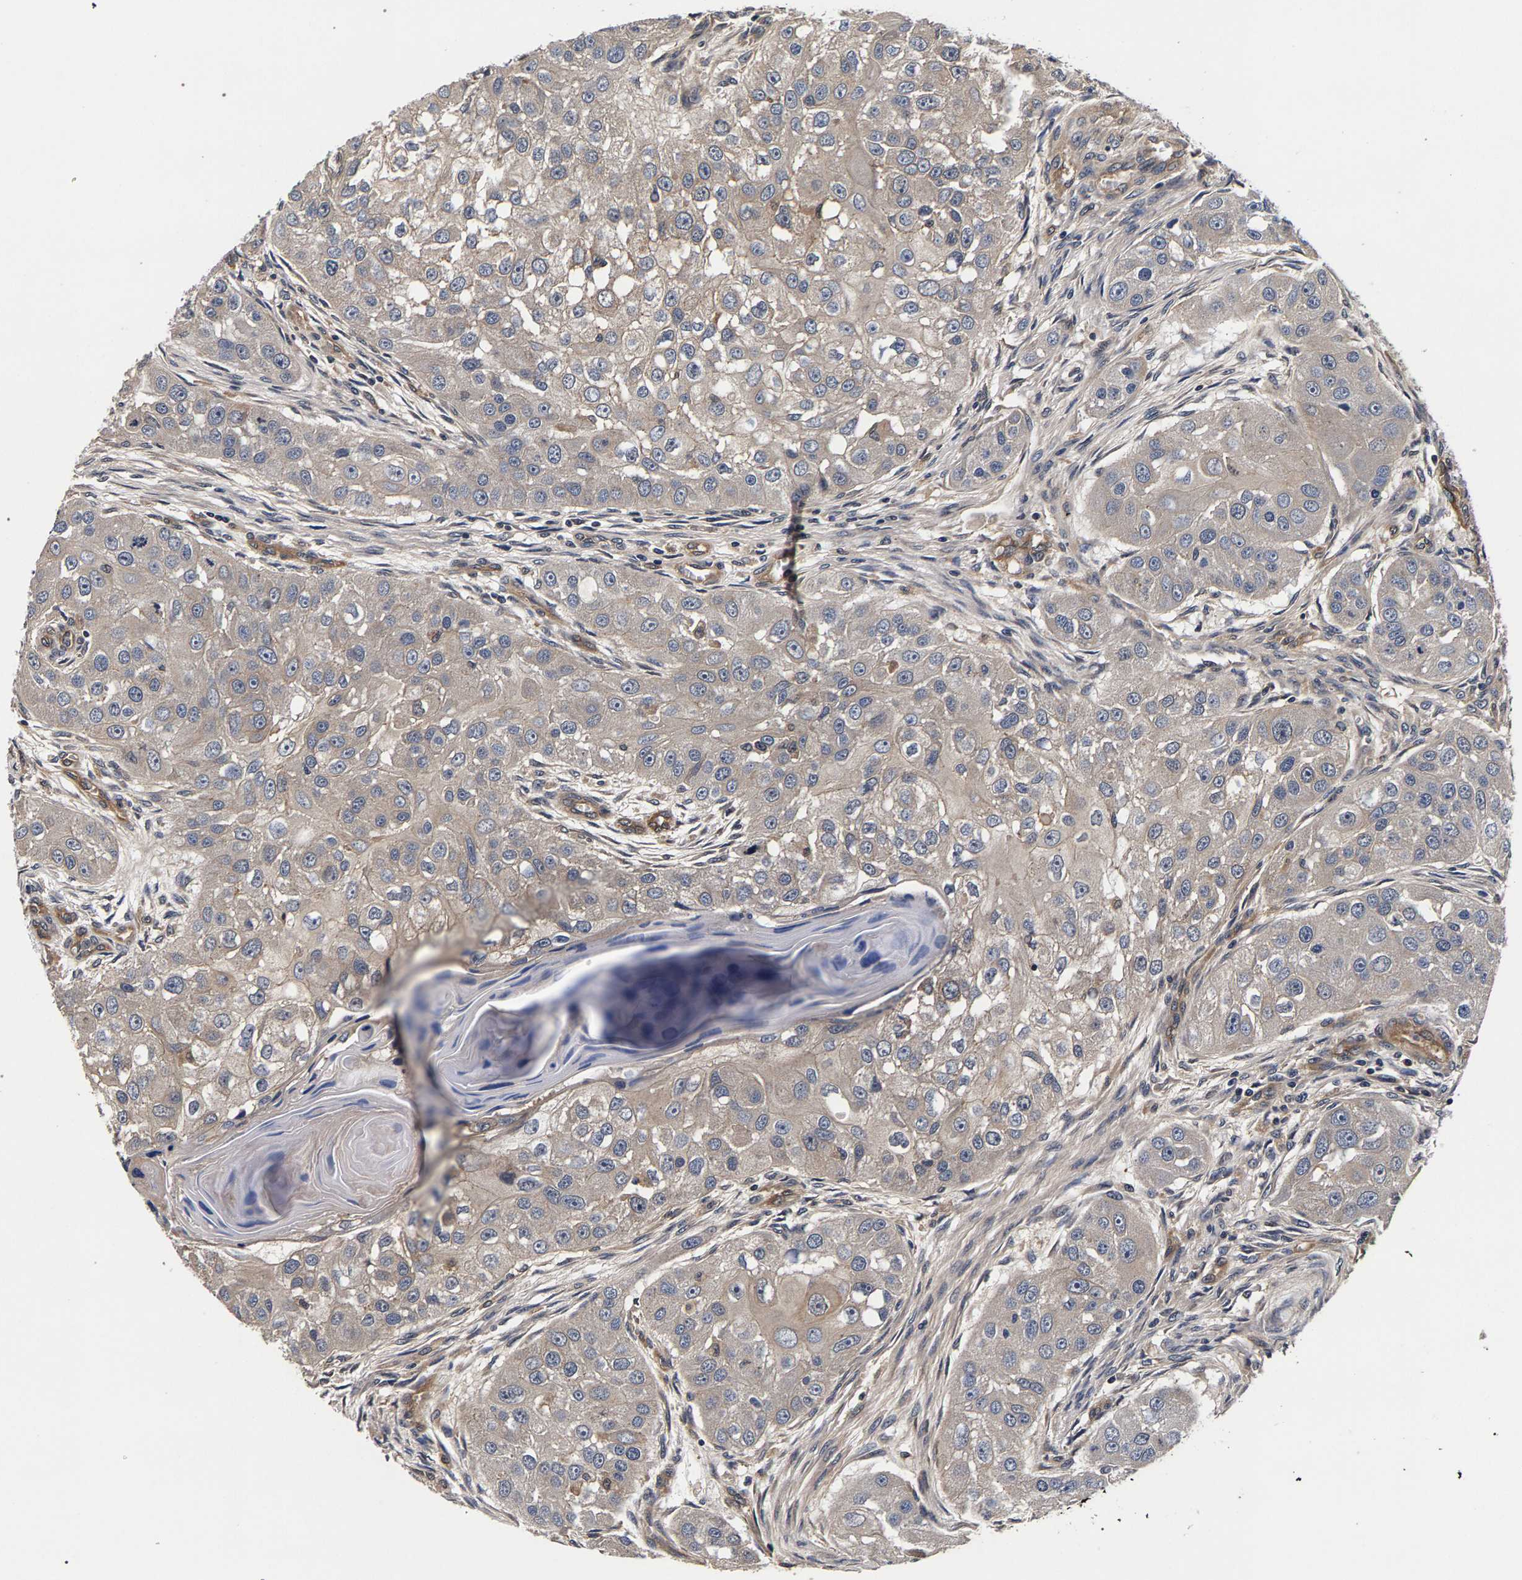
{"staining": {"intensity": "negative", "quantity": "none", "location": "none"}, "tissue": "head and neck cancer", "cell_type": "Tumor cells", "image_type": "cancer", "snomed": [{"axis": "morphology", "description": "Normal tissue, NOS"}, {"axis": "morphology", "description": "Squamous cell carcinoma, NOS"}, {"axis": "topography", "description": "Skeletal muscle"}, {"axis": "topography", "description": "Head-Neck"}], "caption": "Micrograph shows no significant protein expression in tumor cells of head and neck cancer (squamous cell carcinoma). (Stains: DAB (3,3'-diaminobenzidine) immunohistochemistry with hematoxylin counter stain, Microscopy: brightfield microscopy at high magnification).", "gene": "MARCHF7", "patient": {"sex": "male", "age": 51}}